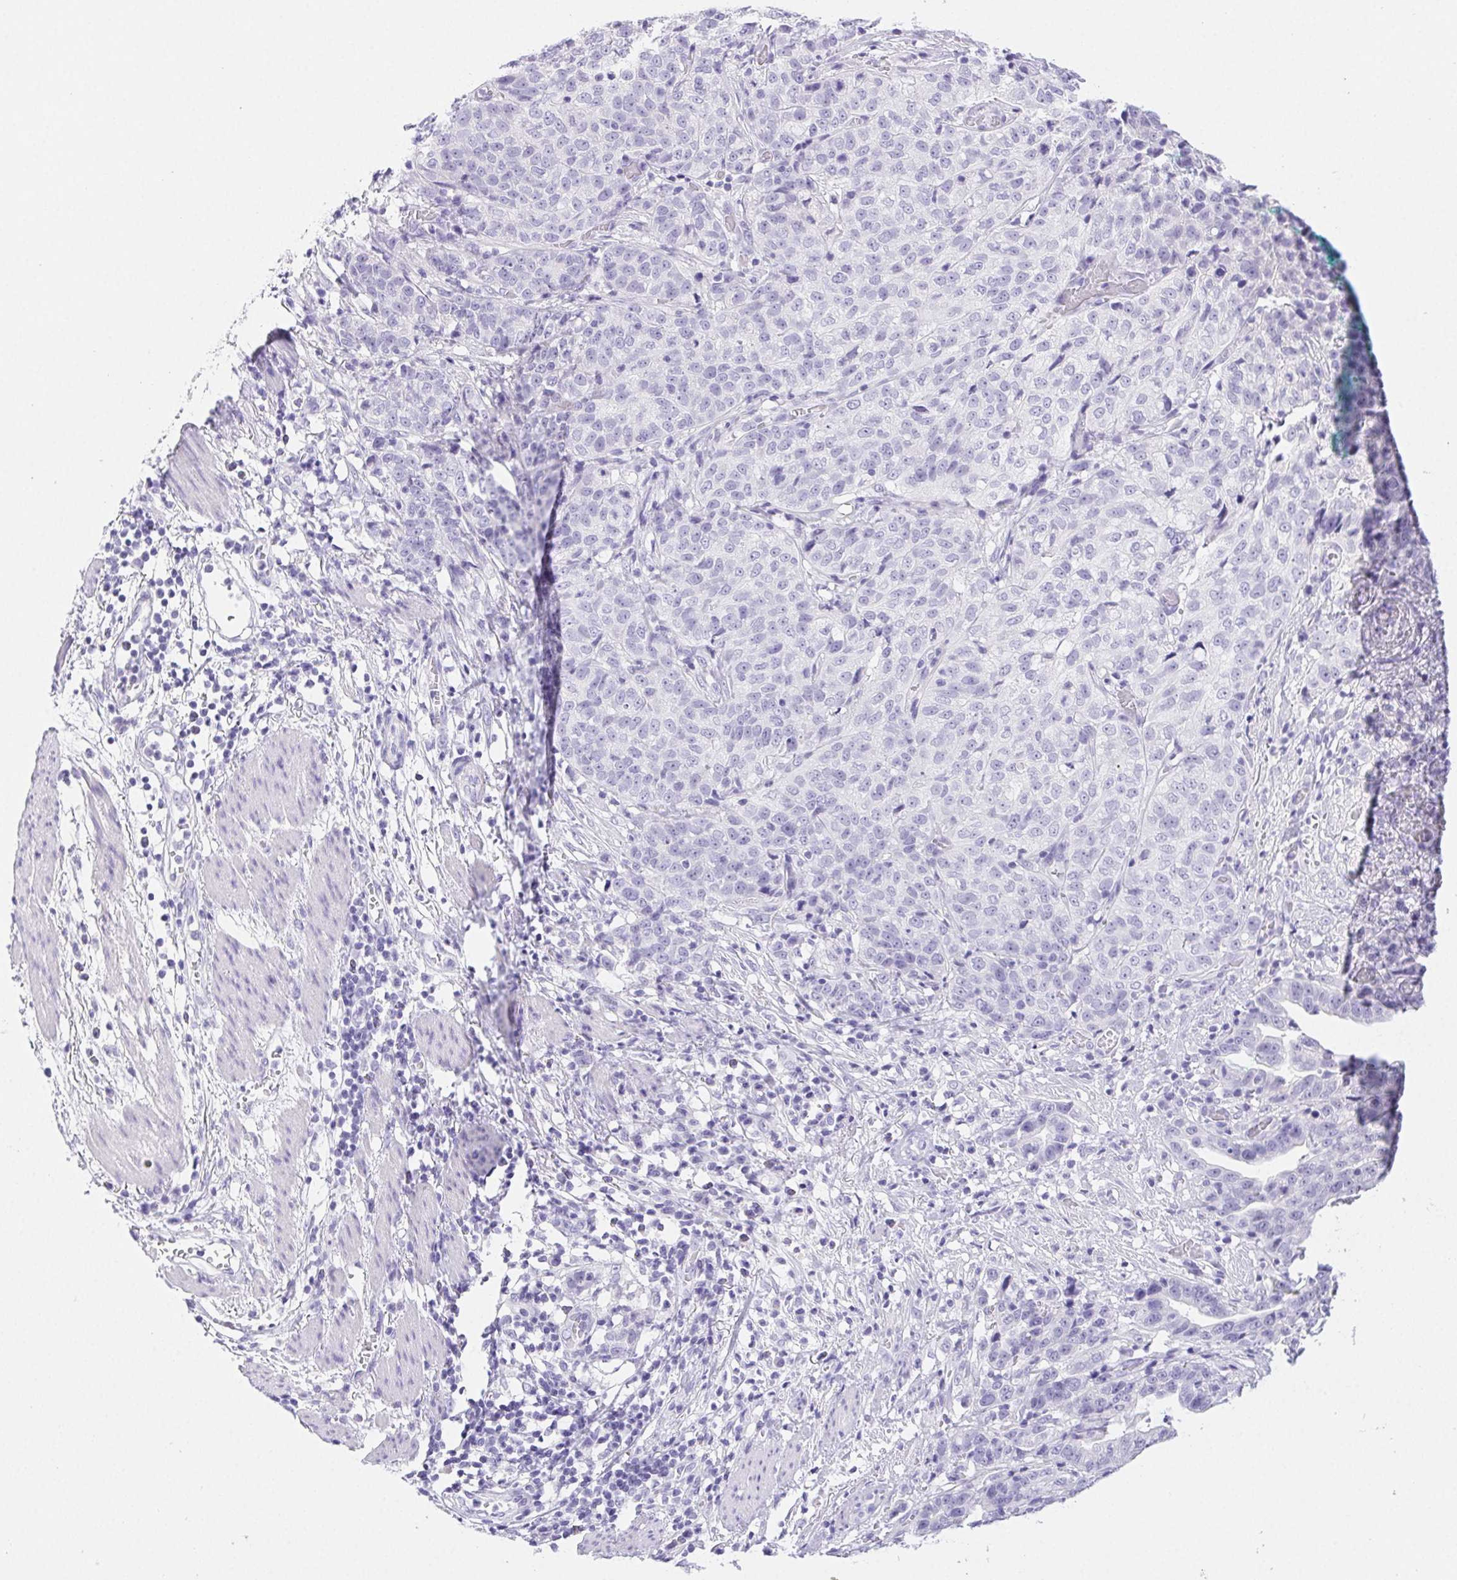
{"staining": {"intensity": "negative", "quantity": "none", "location": "none"}, "tissue": "stomach cancer", "cell_type": "Tumor cells", "image_type": "cancer", "snomed": [{"axis": "morphology", "description": "Adenocarcinoma, NOS"}, {"axis": "topography", "description": "Stomach, upper"}], "caption": "This is an immunohistochemistry image of human stomach cancer. There is no expression in tumor cells.", "gene": "PNLIP", "patient": {"sex": "female", "age": 67}}